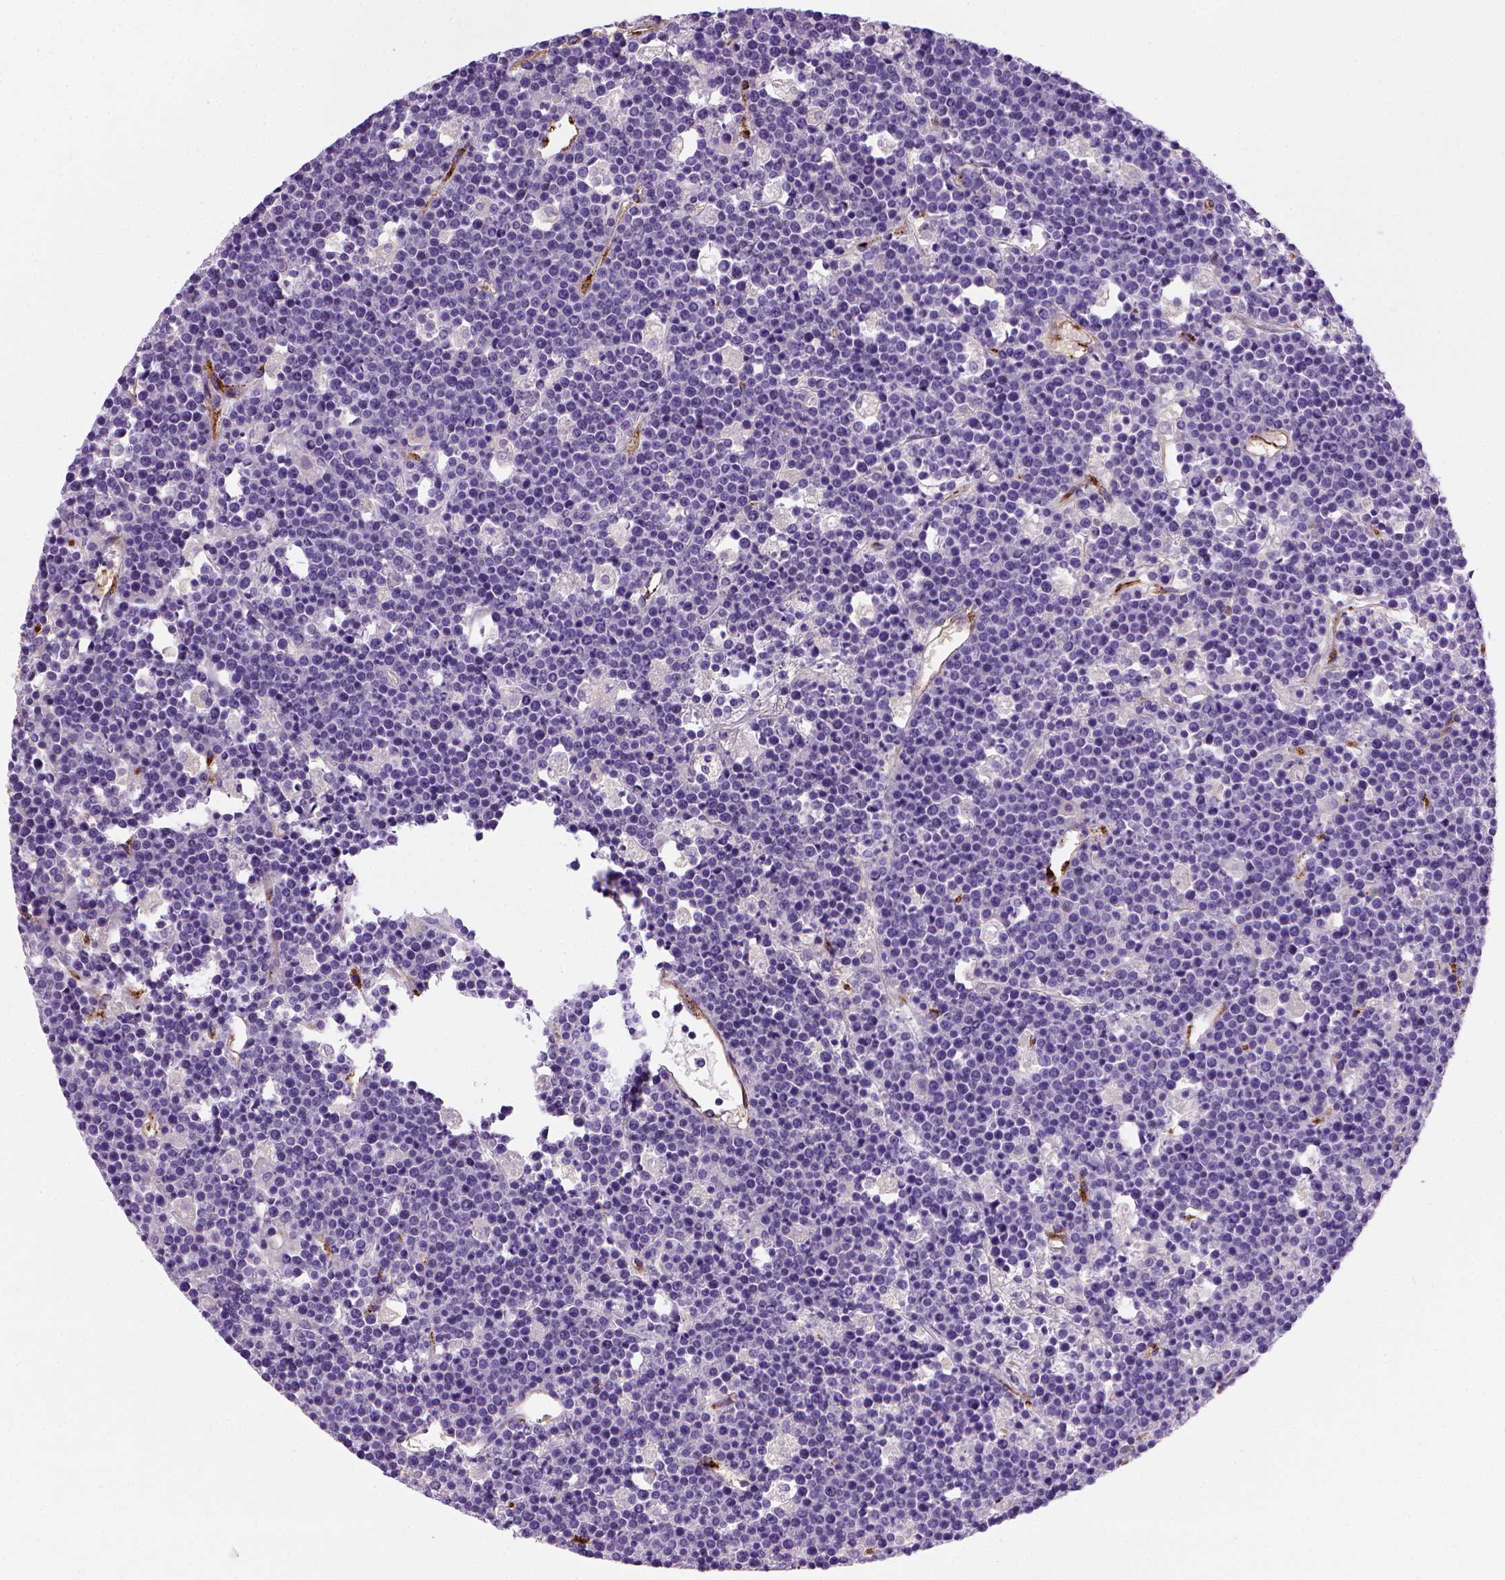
{"staining": {"intensity": "negative", "quantity": "none", "location": "none"}, "tissue": "lymphoma", "cell_type": "Tumor cells", "image_type": "cancer", "snomed": [{"axis": "morphology", "description": "Malignant lymphoma, non-Hodgkin's type, High grade"}, {"axis": "topography", "description": "Ovary"}], "caption": "IHC image of neoplastic tissue: human lymphoma stained with DAB exhibits no significant protein positivity in tumor cells.", "gene": "VWF", "patient": {"sex": "female", "age": 56}}